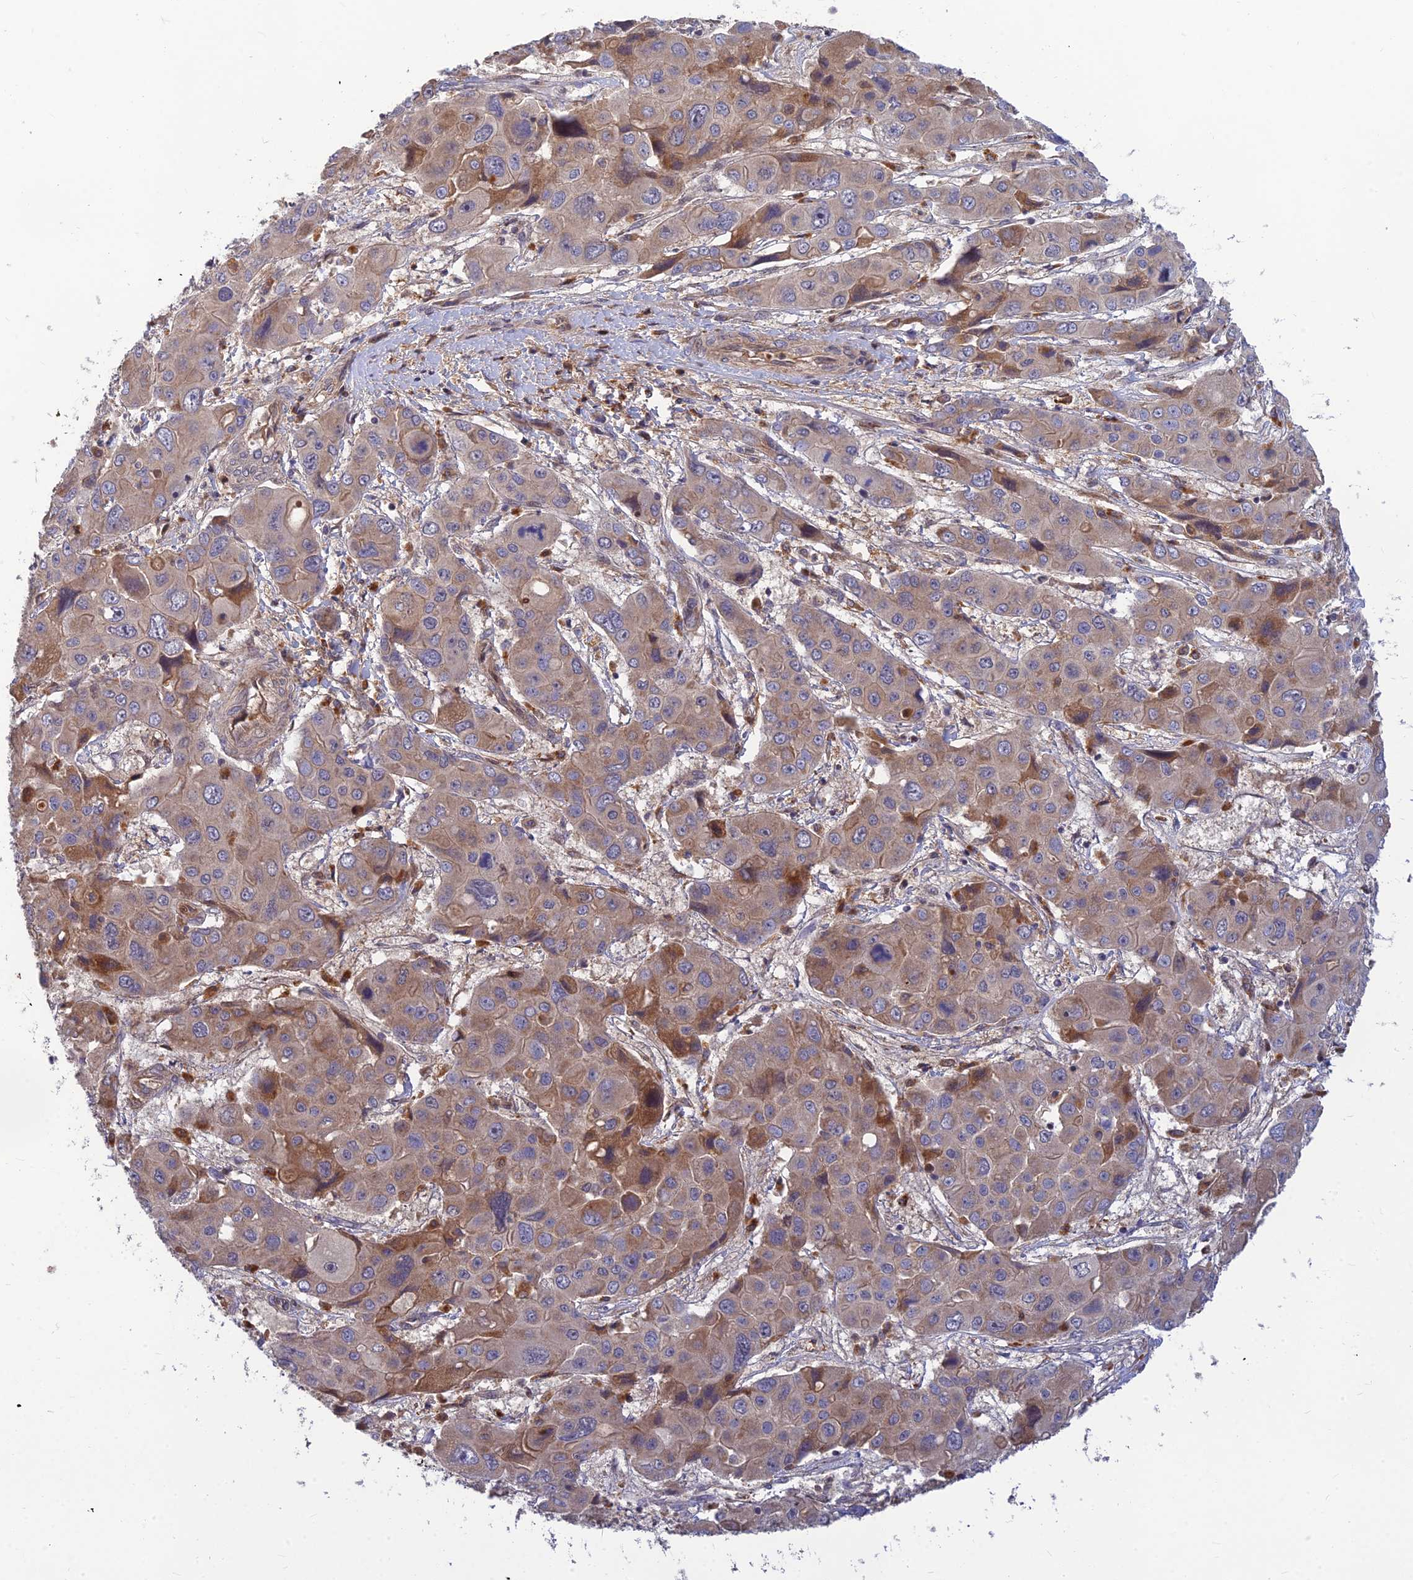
{"staining": {"intensity": "moderate", "quantity": "<25%", "location": "cytoplasmic/membranous"}, "tissue": "liver cancer", "cell_type": "Tumor cells", "image_type": "cancer", "snomed": [{"axis": "morphology", "description": "Cholangiocarcinoma"}, {"axis": "topography", "description": "Liver"}], "caption": "Immunohistochemistry (IHC) (DAB (3,3'-diaminobenzidine)) staining of human liver cholangiocarcinoma reveals moderate cytoplasmic/membranous protein expression in about <25% of tumor cells.", "gene": "FAM151B", "patient": {"sex": "male", "age": 67}}